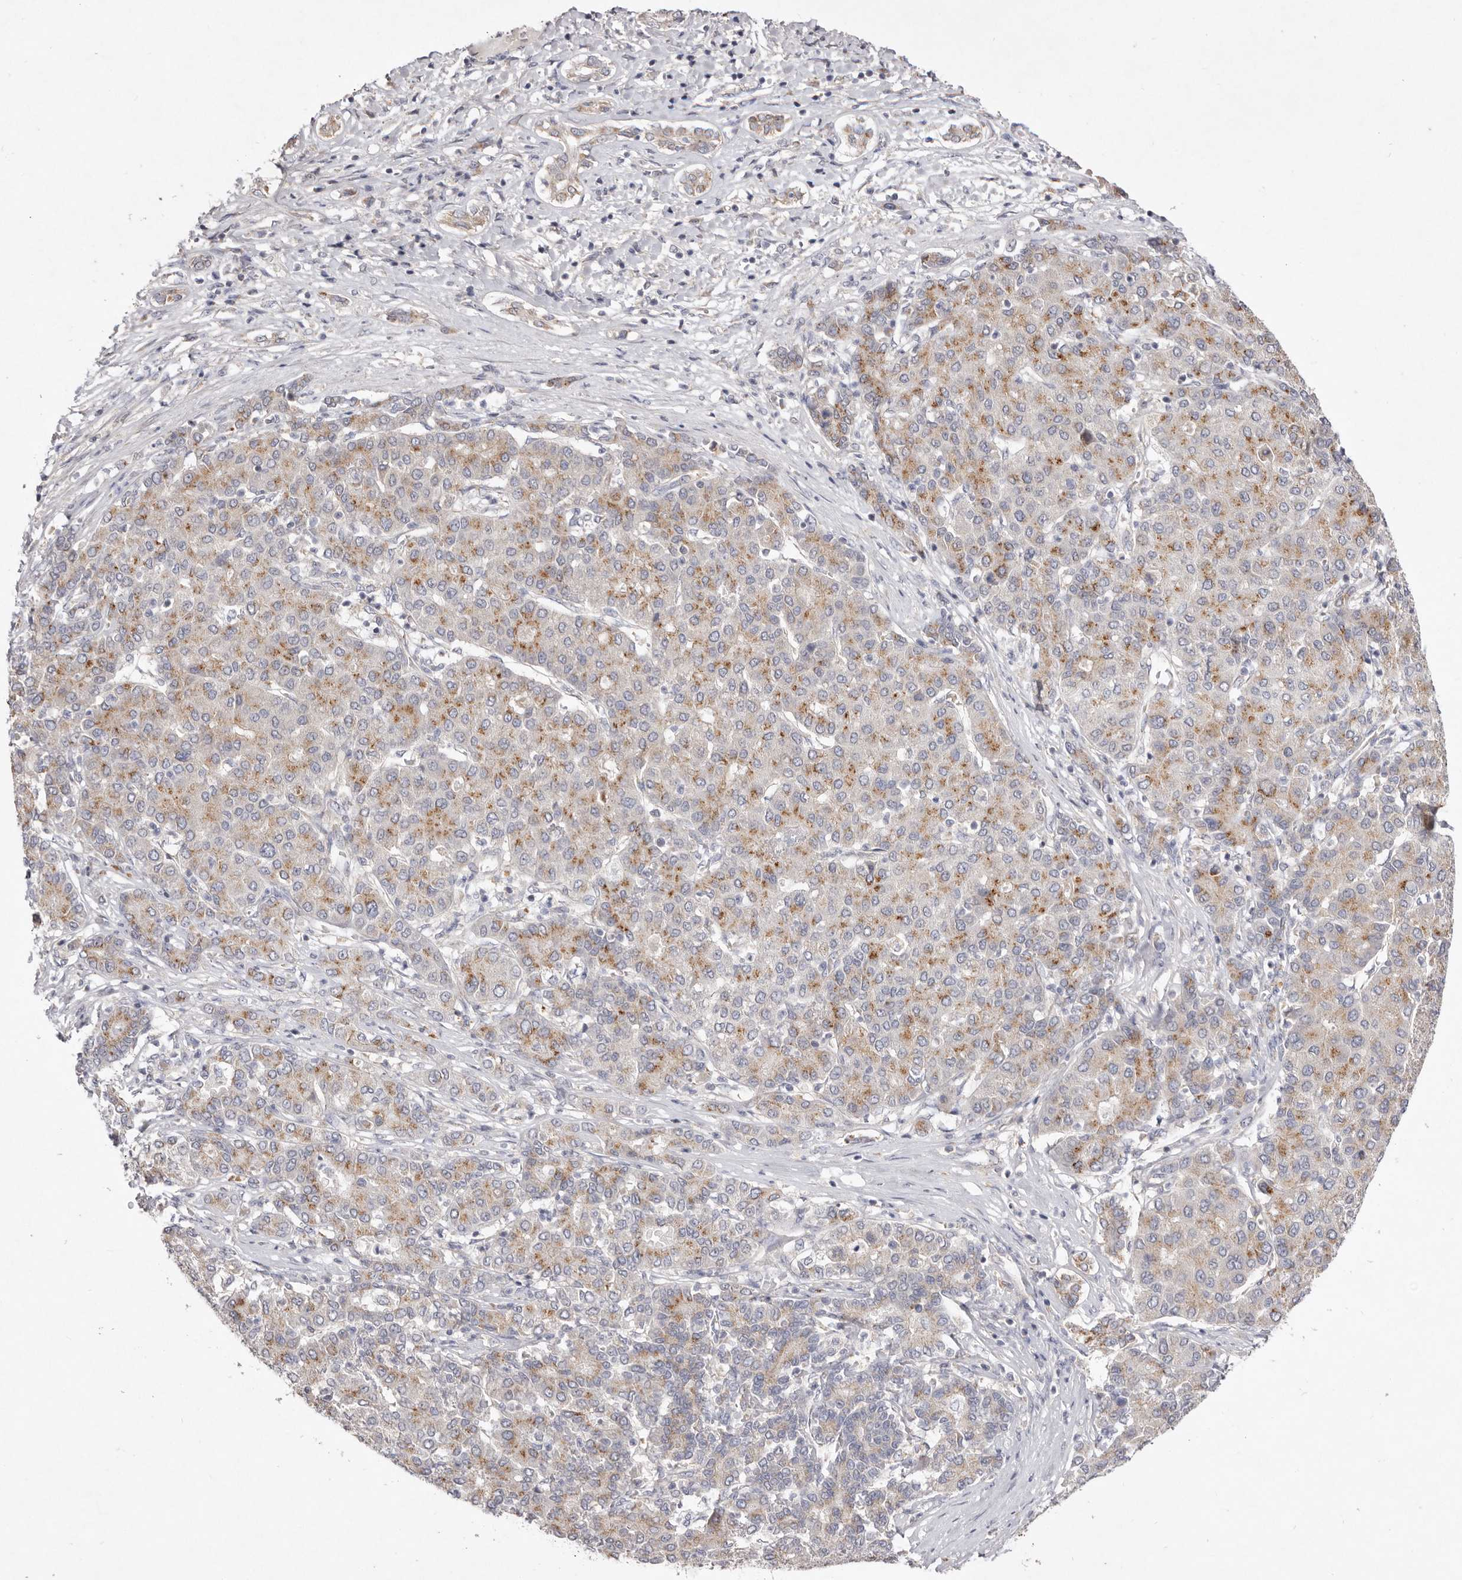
{"staining": {"intensity": "moderate", "quantity": ">75%", "location": "cytoplasmic/membranous"}, "tissue": "liver cancer", "cell_type": "Tumor cells", "image_type": "cancer", "snomed": [{"axis": "morphology", "description": "Carcinoma, Hepatocellular, NOS"}, {"axis": "topography", "description": "Liver"}], "caption": "Immunohistochemistry (IHC) histopathology image of human liver cancer (hepatocellular carcinoma) stained for a protein (brown), which shows medium levels of moderate cytoplasmic/membranous staining in about >75% of tumor cells.", "gene": "USP24", "patient": {"sex": "male", "age": 65}}